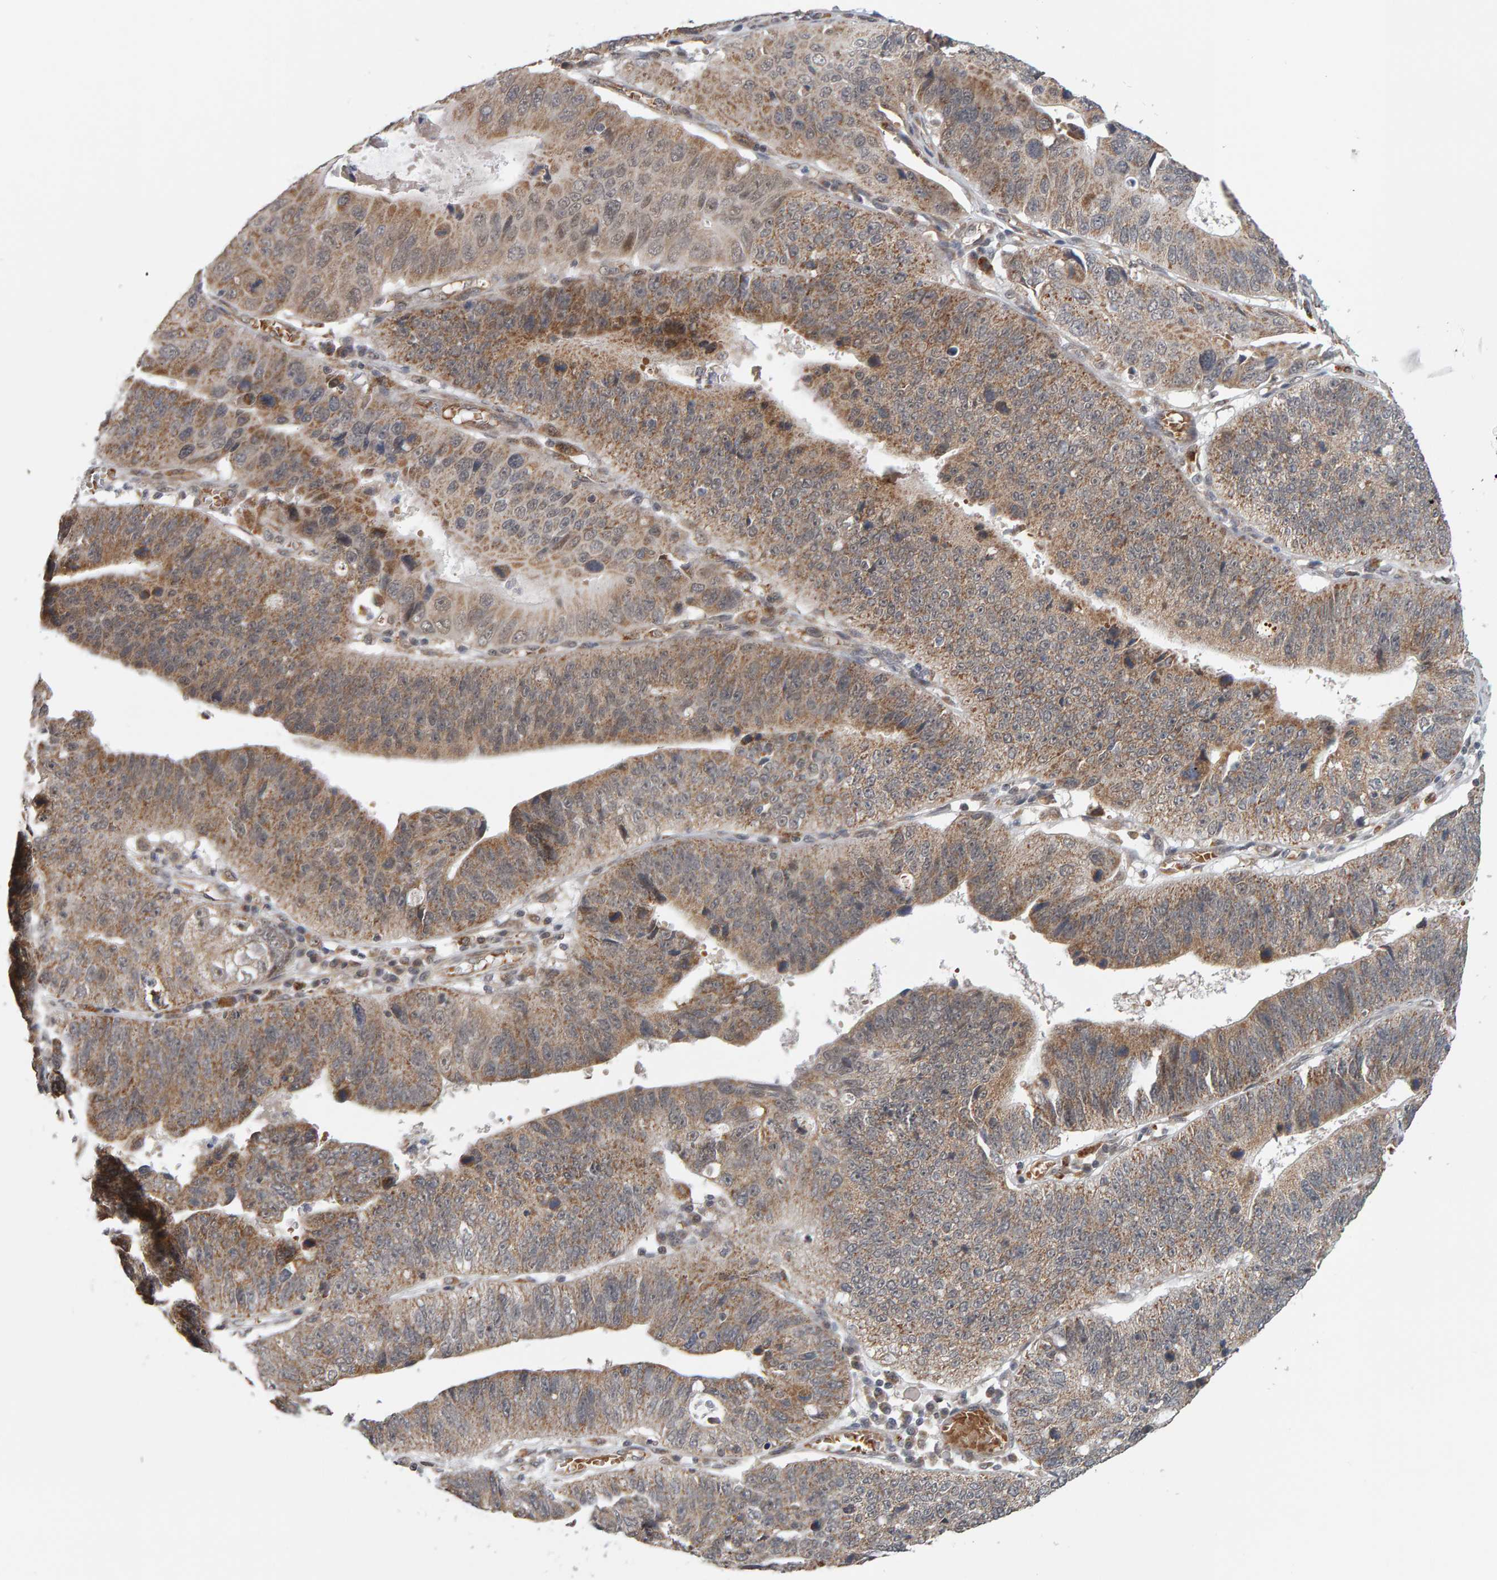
{"staining": {"intensity": "moderate", "quantity": ">75%", "location": "cytoplasmic/membranous"}, "tissue": "stomach cancer", "cell_type": "Tumor cells", "image_type": "cancer", "snomed": [{"axis": "morphology", "description": "Adenocarcinoma, NOS"}, {"axis": "topography", "description": "Stomach"}], "caption": "Brown immunohistochemical staining in adenocarcinoma (stomach) shows moderate cytoplasmic/membranous staining in about >75% of tumor cells.", "gene": "DAP3", "patient": {"sex": "male", "age": 59}}